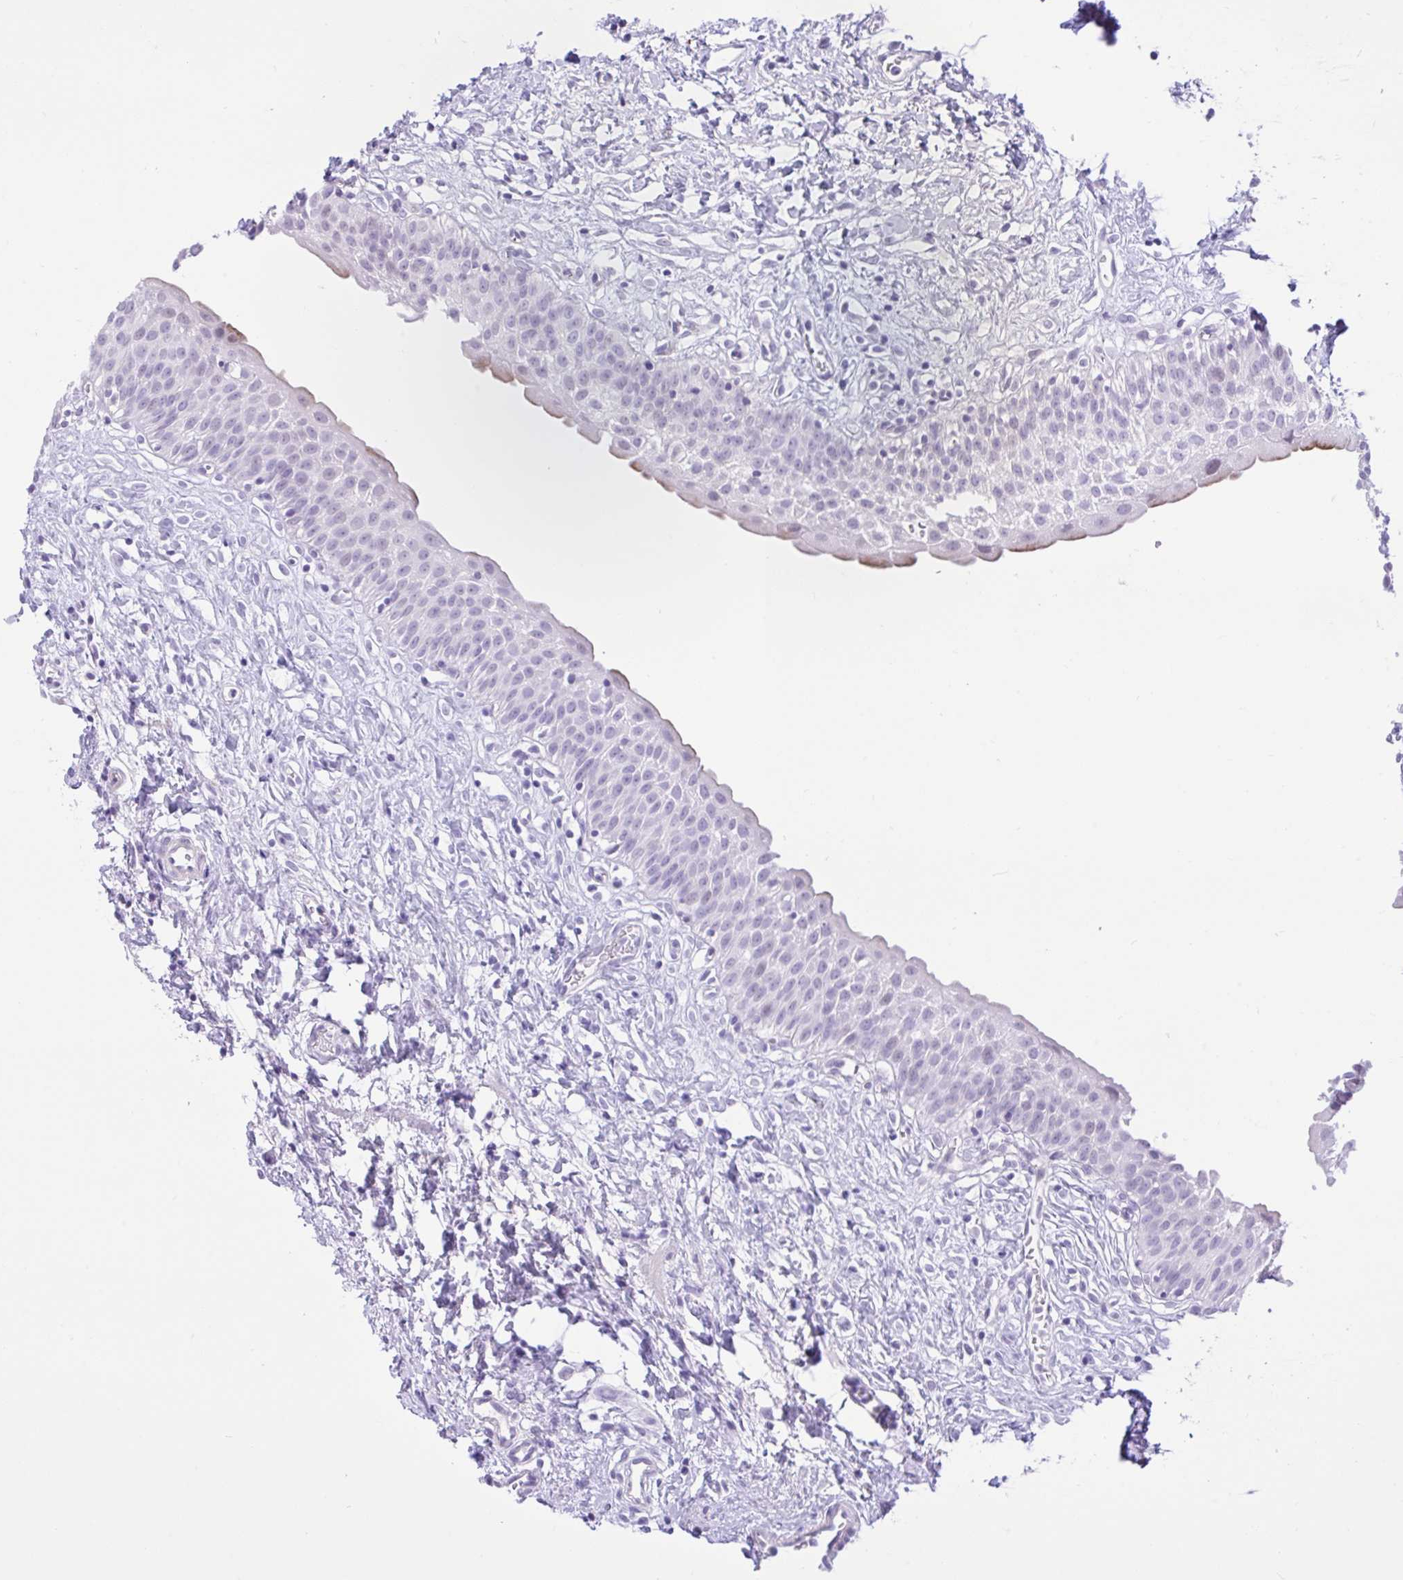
{"staining": {"intensity": "negative", "quantity": "none", "location": "none"}, "tissue": "urinary bladder", "cell_type": "Urothelial cells", "image_type": "normal", "snomed": [{"axis": "morphology", "description": "Normal tissue, NOS"}, {"axis": "topography", "description": "Urinary bladder"}], "caption": "DAB immunohistochemical staining of benign human urinary bladder displays no significant staining in urothelial cells. Brightfield microscopy of immunohistochemistry (IHC) stained with DAB (brown) and hematoxylin (blue), captured at high magnification.", "gene": "REEP1", "patient": {"sex": "male", "age": 51}}